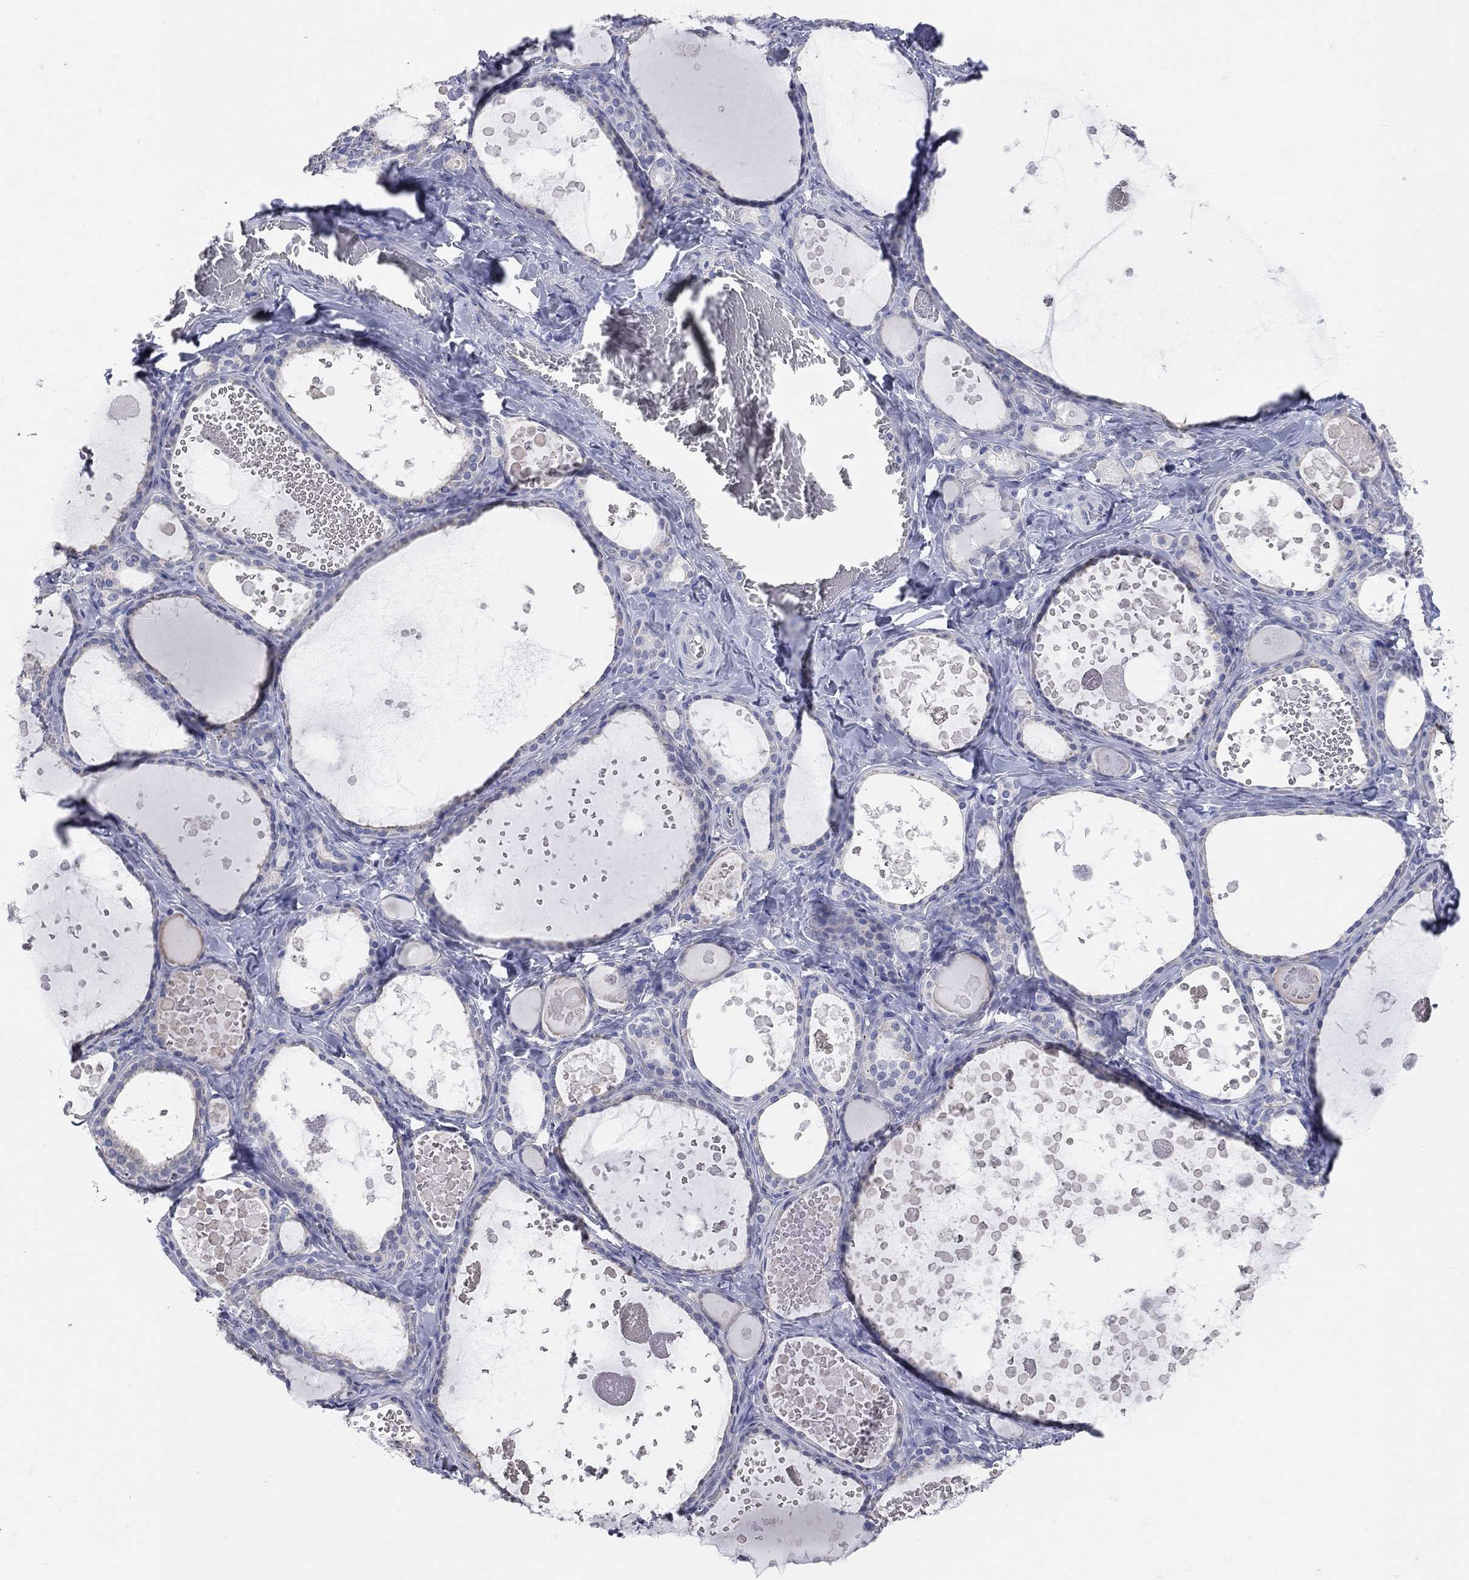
{"staining": {"intensity": "negative", "quantity": "none", "location": "none"}, "tissue": "thyroid gland", "cell_type": "Glandular cells", "image_type": "normal", "snomed": [{"axis": "morphology", "description": "Normal tissue, NOS"}, {"axis": "topography", "description": "Thyroid gland"}], "caption": "Image shows no protein expression in glandular cells of benign thyroid gland.", "gene": "AOX1", "patient": {"sex": "female", "age": 56}}